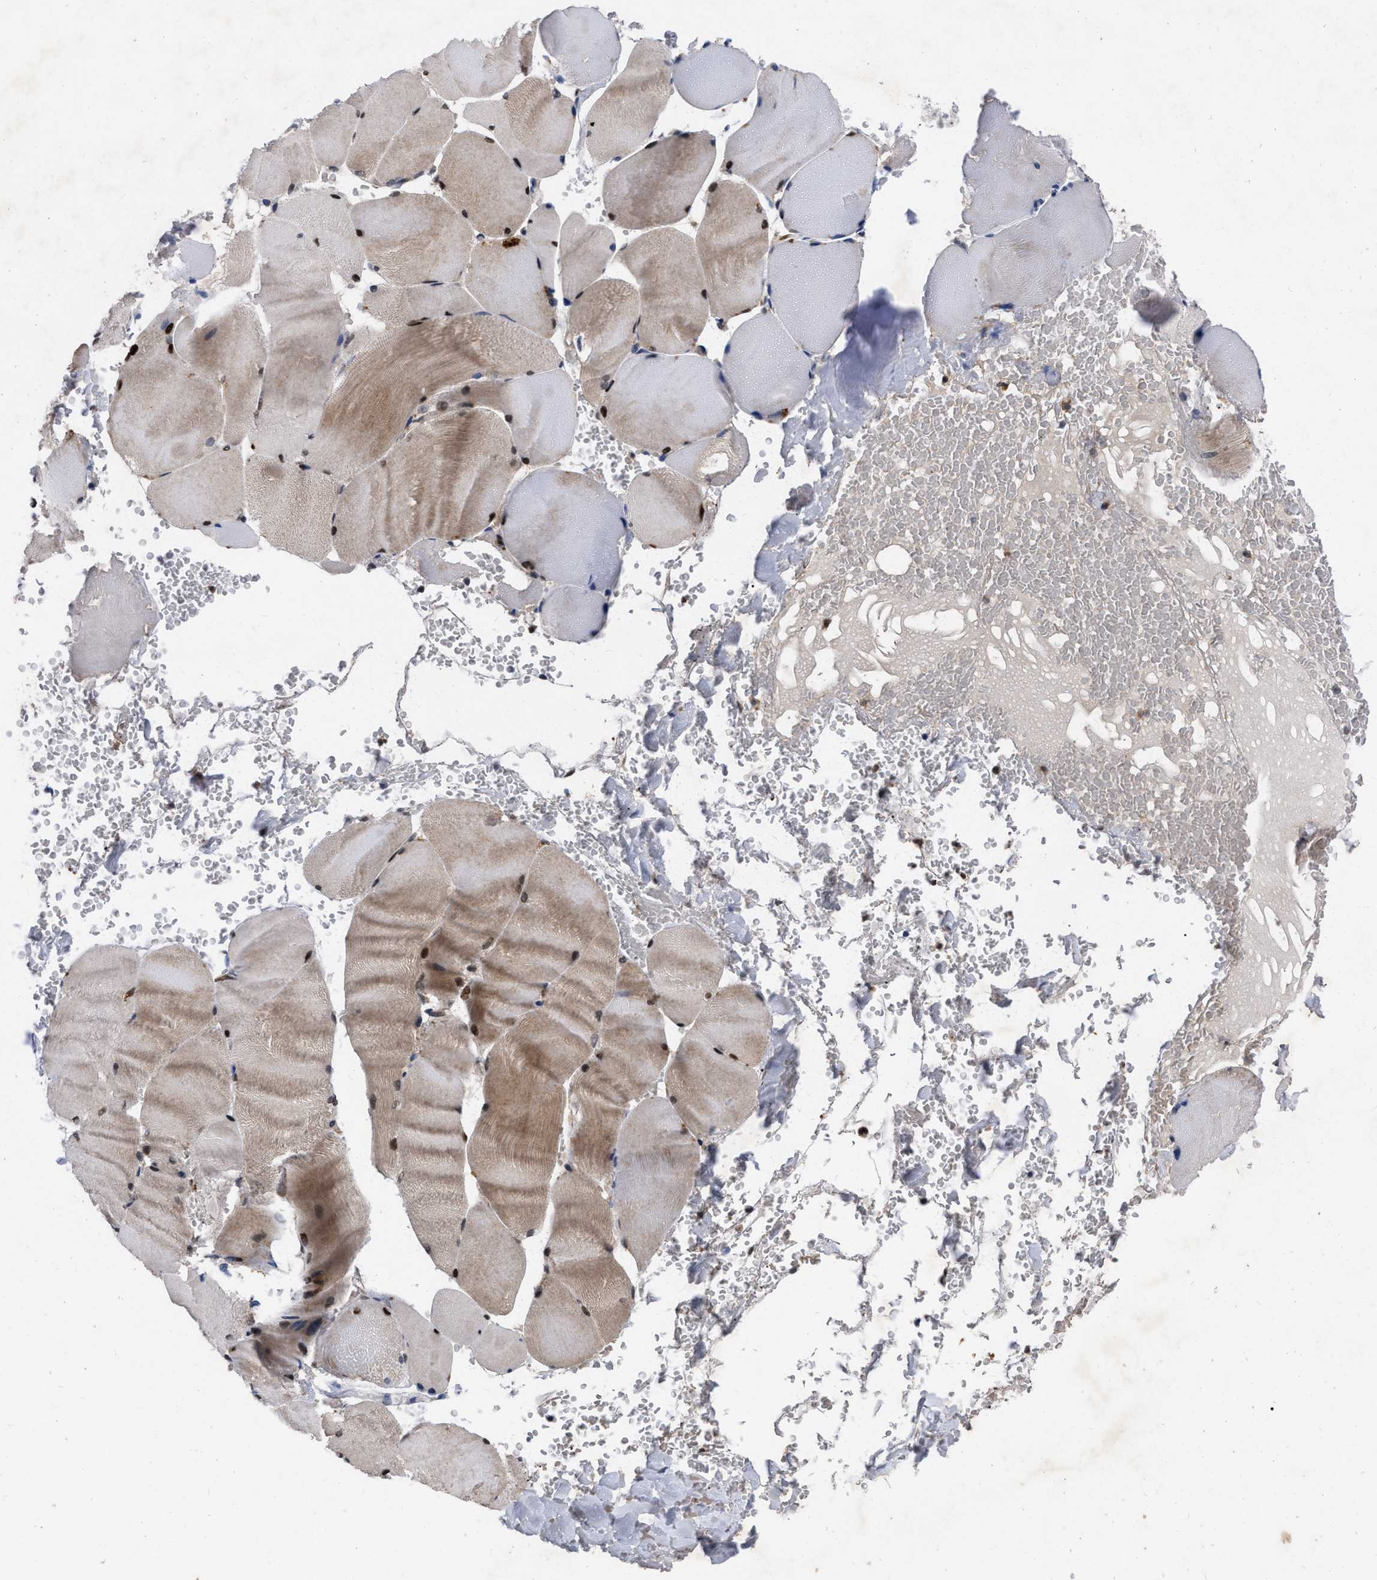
{"staining": {"intensity": "strong", "quantity": ">75%", "location": "cytoplasmic/membranous,nuclear"}, "tissue": "skeletal muscle", "cell_type": "Myocytes", "image_type": "normal", "snomed": [{"axis": "morphology", "description": "Normal tissue, NOS"}, {"axis": "topography", "description": "Skin"}, {"axis": "topography", "description": "Skeletal muscle"}], "caption": "Strong cytoplasmic/membranous,nuclear staining for a protein is present in about >75% of myocytes of normal skeletal muscle using IHC.", "gene": "MDM4", "patient": {"sex": "male", "age": 83}}